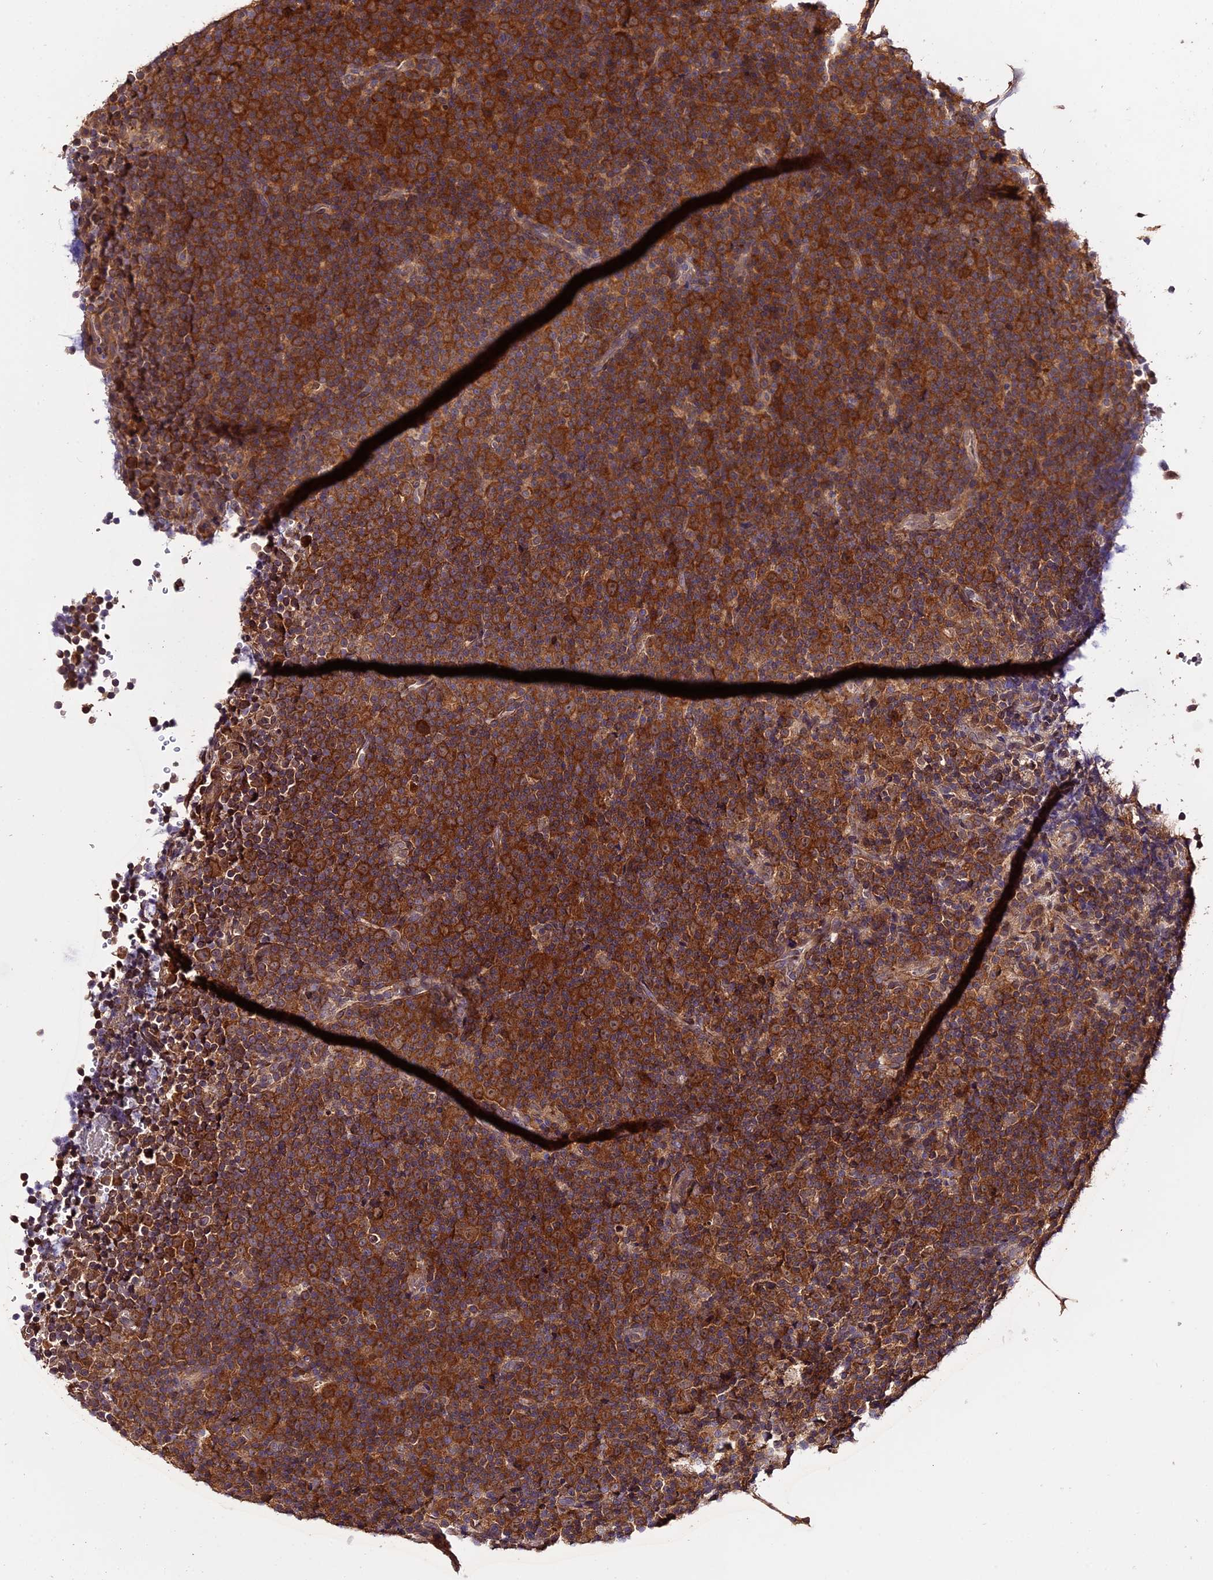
{"staining": {"intensity": "strong", "quantity": ">75%", "location": "cytoplasmic/membranous"}, "tissue": "lymphoma", "cell_type": "Tumor cells", "image_type": "cancer", "snomed": [{"axis": "morphology", "description": "Malignant lymphoma, non-Hodgkin's type, Low grade"}, {"axis": "topography", "description": "Lymph node"}], "caption": "IHC (DAB (3,3'-diaminobenzidine)) staining of lymphoma demonstrates strong cytoplasmic/membranous protein positivity in about >75% of tumor cells.", "gene": "TRMT1", "patient": {"sex": "female", "age": 67}}